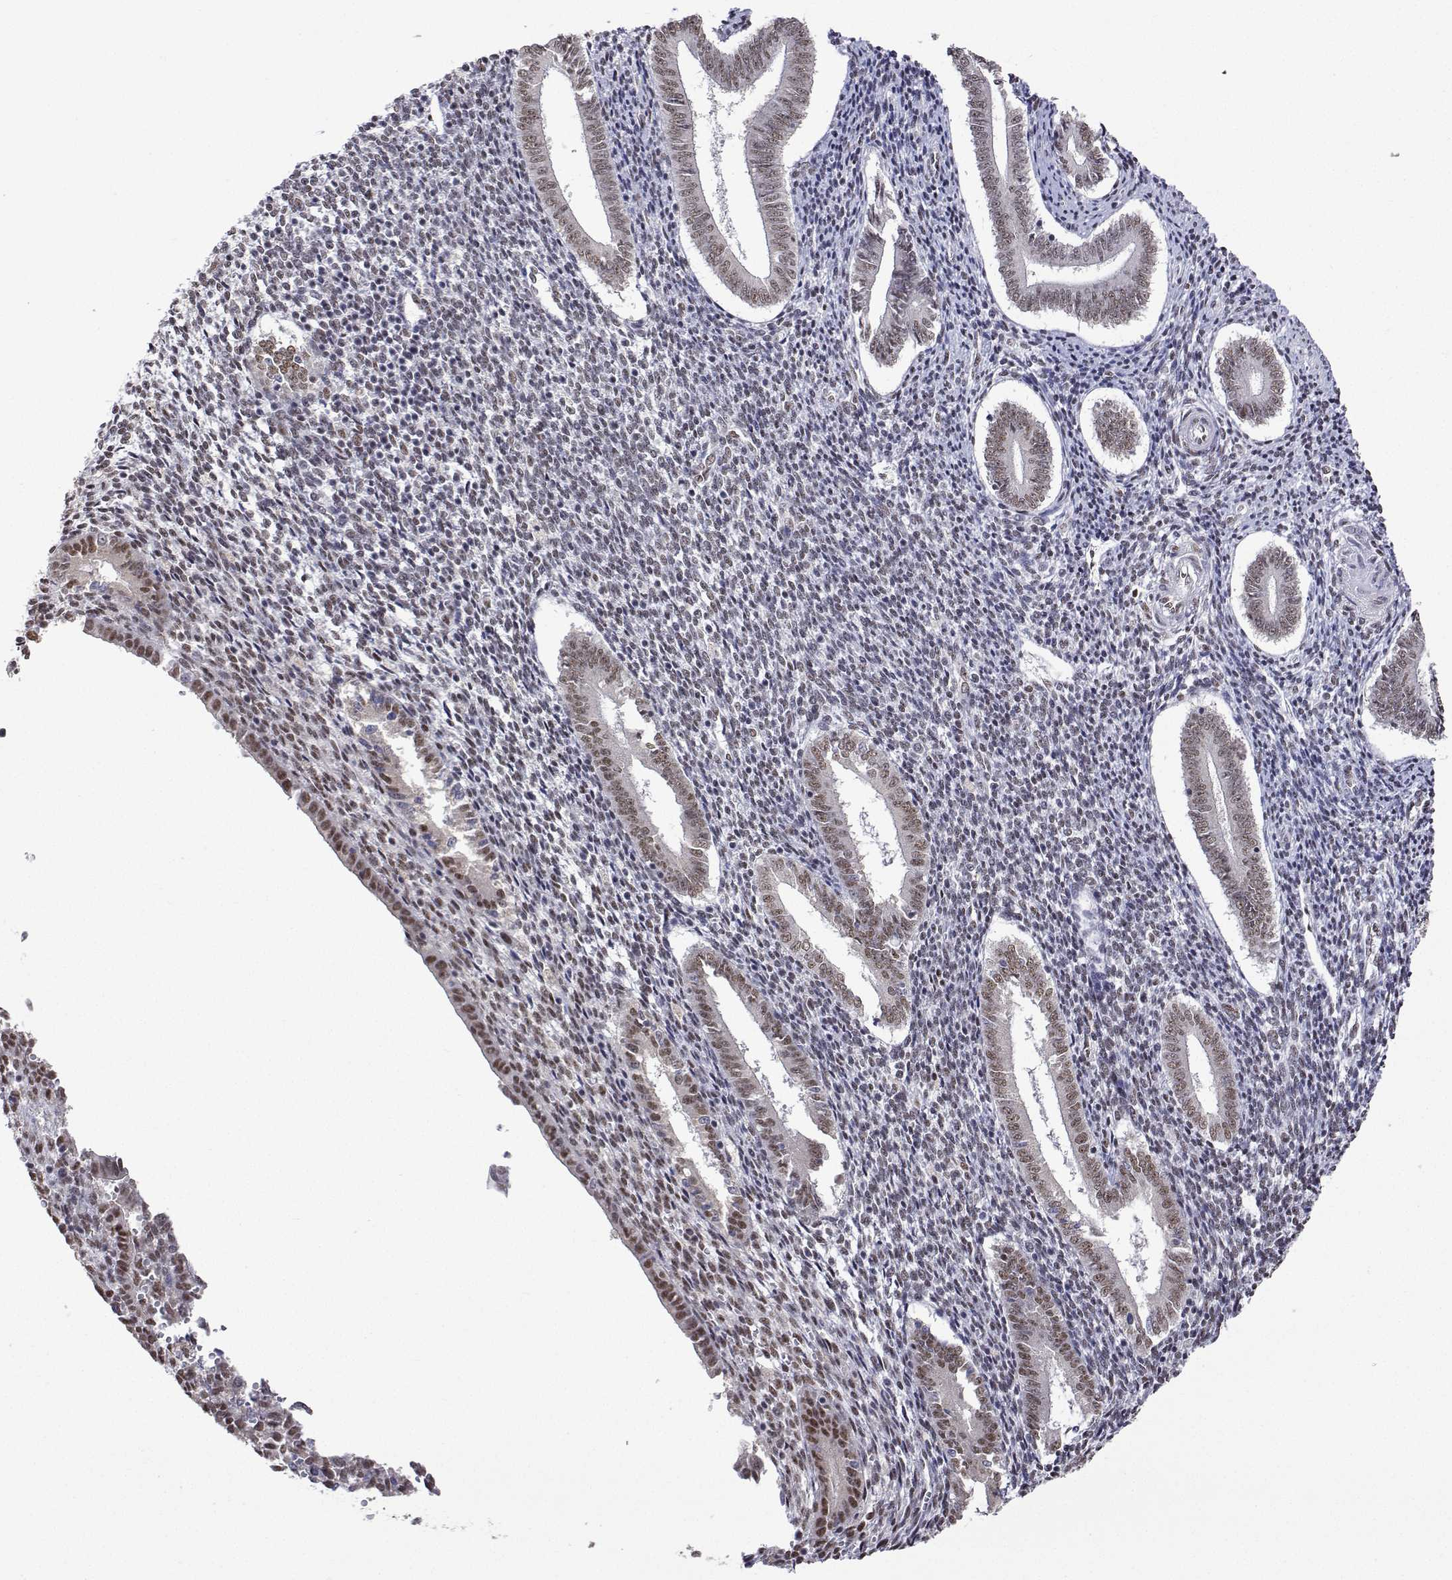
{"staining": {"intensity": "moderate", "quantity": "25%-75%", "location": "nuclear"}, "tissue": "endometrium", "cell_type": "Cells in endometrial stroma", "image_type": "normal", "snomed": [{"axis": "morphology", "description": "Normal tissue, NOS"}, {"axis": "topography", "description": "Endometrium"}], "caption": "Human endometrium stained for a protein (brown) exhibits moderate nuclear positive staining in about 25%-75% of cells in endometrial stroma.", "gene": "ADAR", "patient": {"sex": "female", "age": 25}}